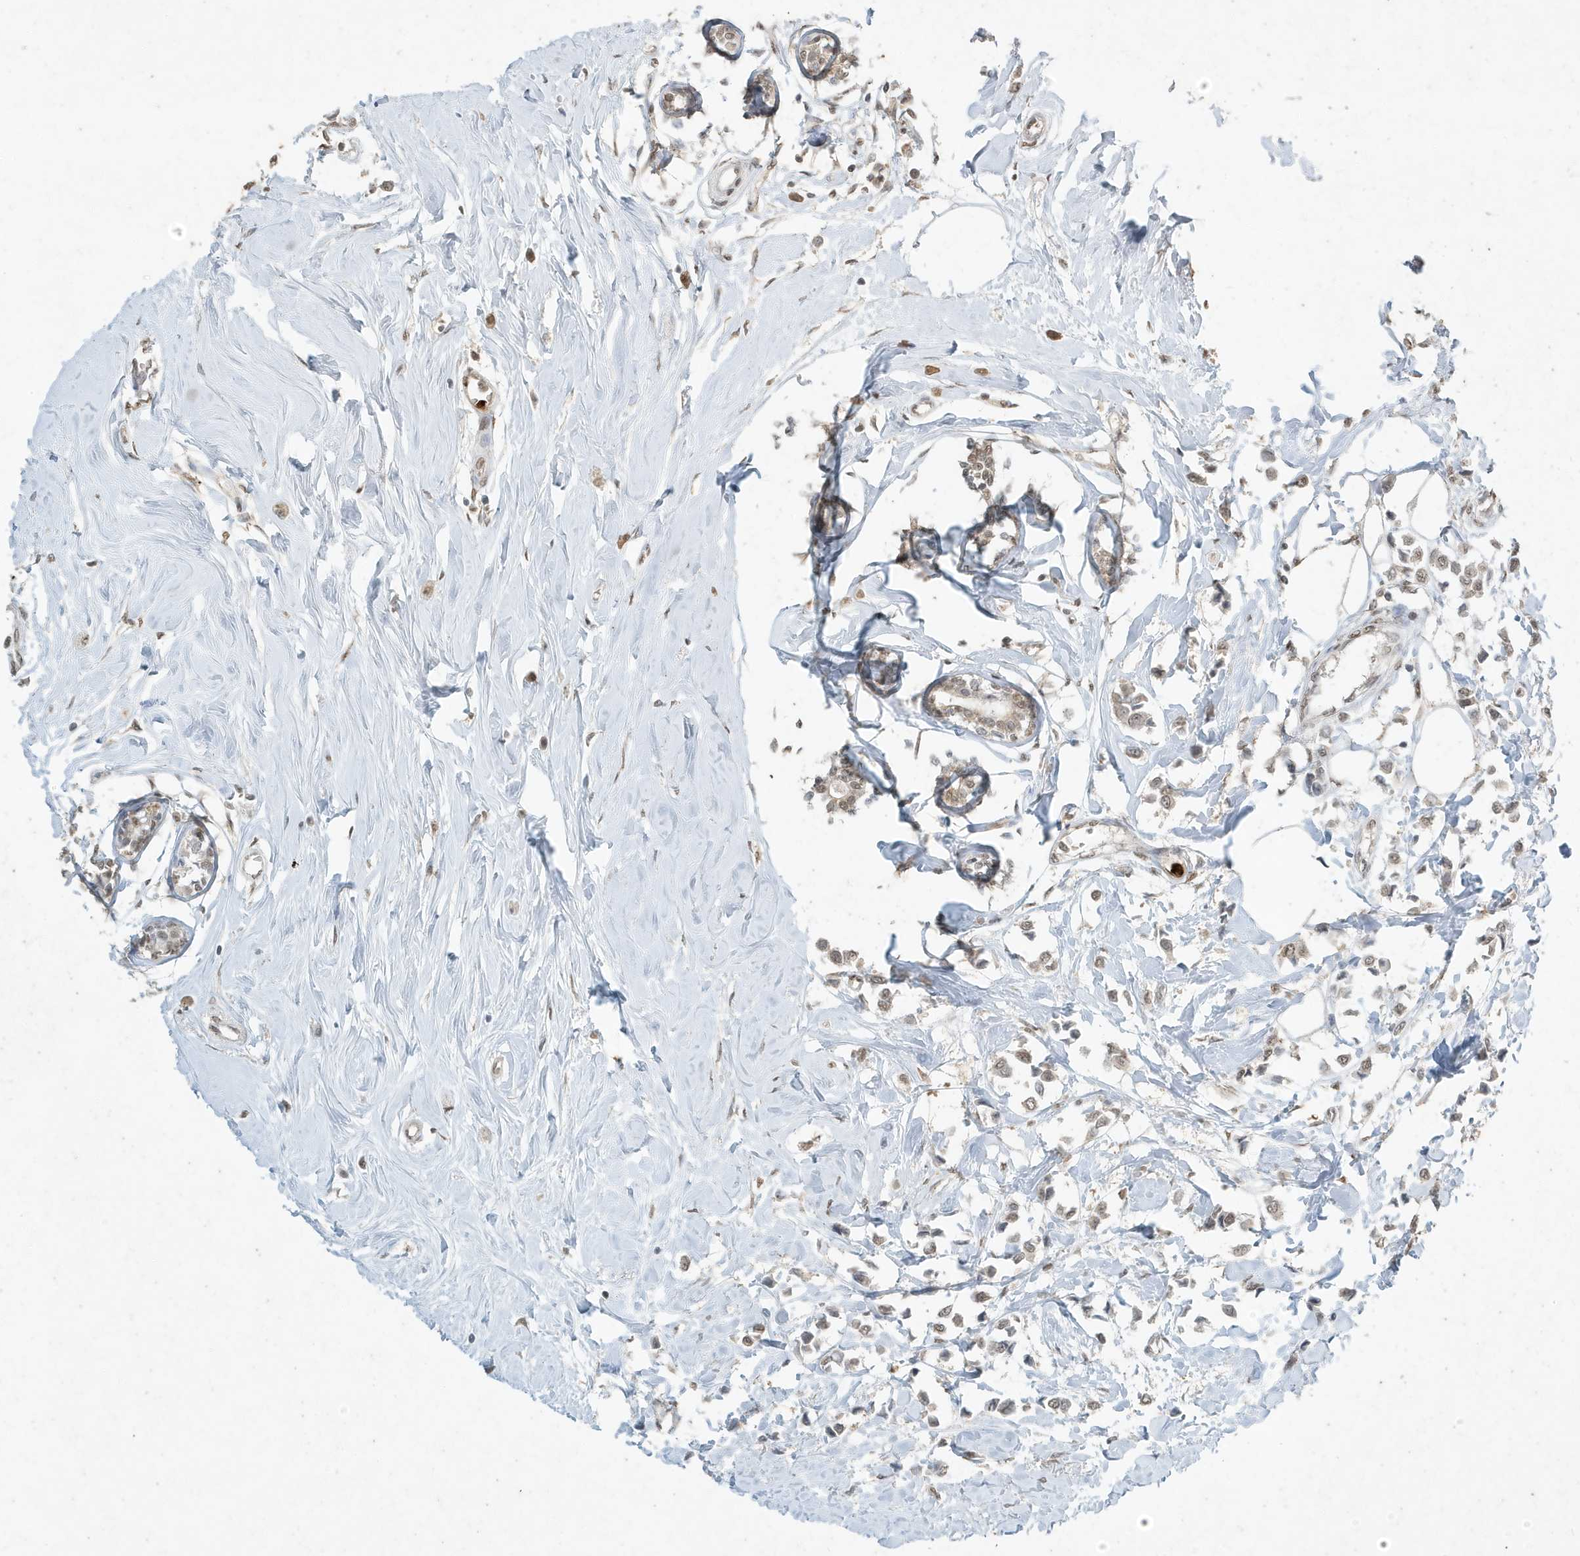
{"staining": {"intensity": "weak", "quantity": "<25%", "location": "nuclear"}, "tissue": "breast cancer", "cell_type": "Tumor cells", "image_type": "cancer", "snomed": [{"axis": "morphology", "description": "Lobular carcinoma"}, {"axis": "topography", "description": "Breast"}], "caption": "Breast cancer (lobular carcinoma) stained for a protein using immunohistochemistry reveals no expression tumor cells.", "gene": "DEFA1", "patient": {"sex": "female", "age": 51}}